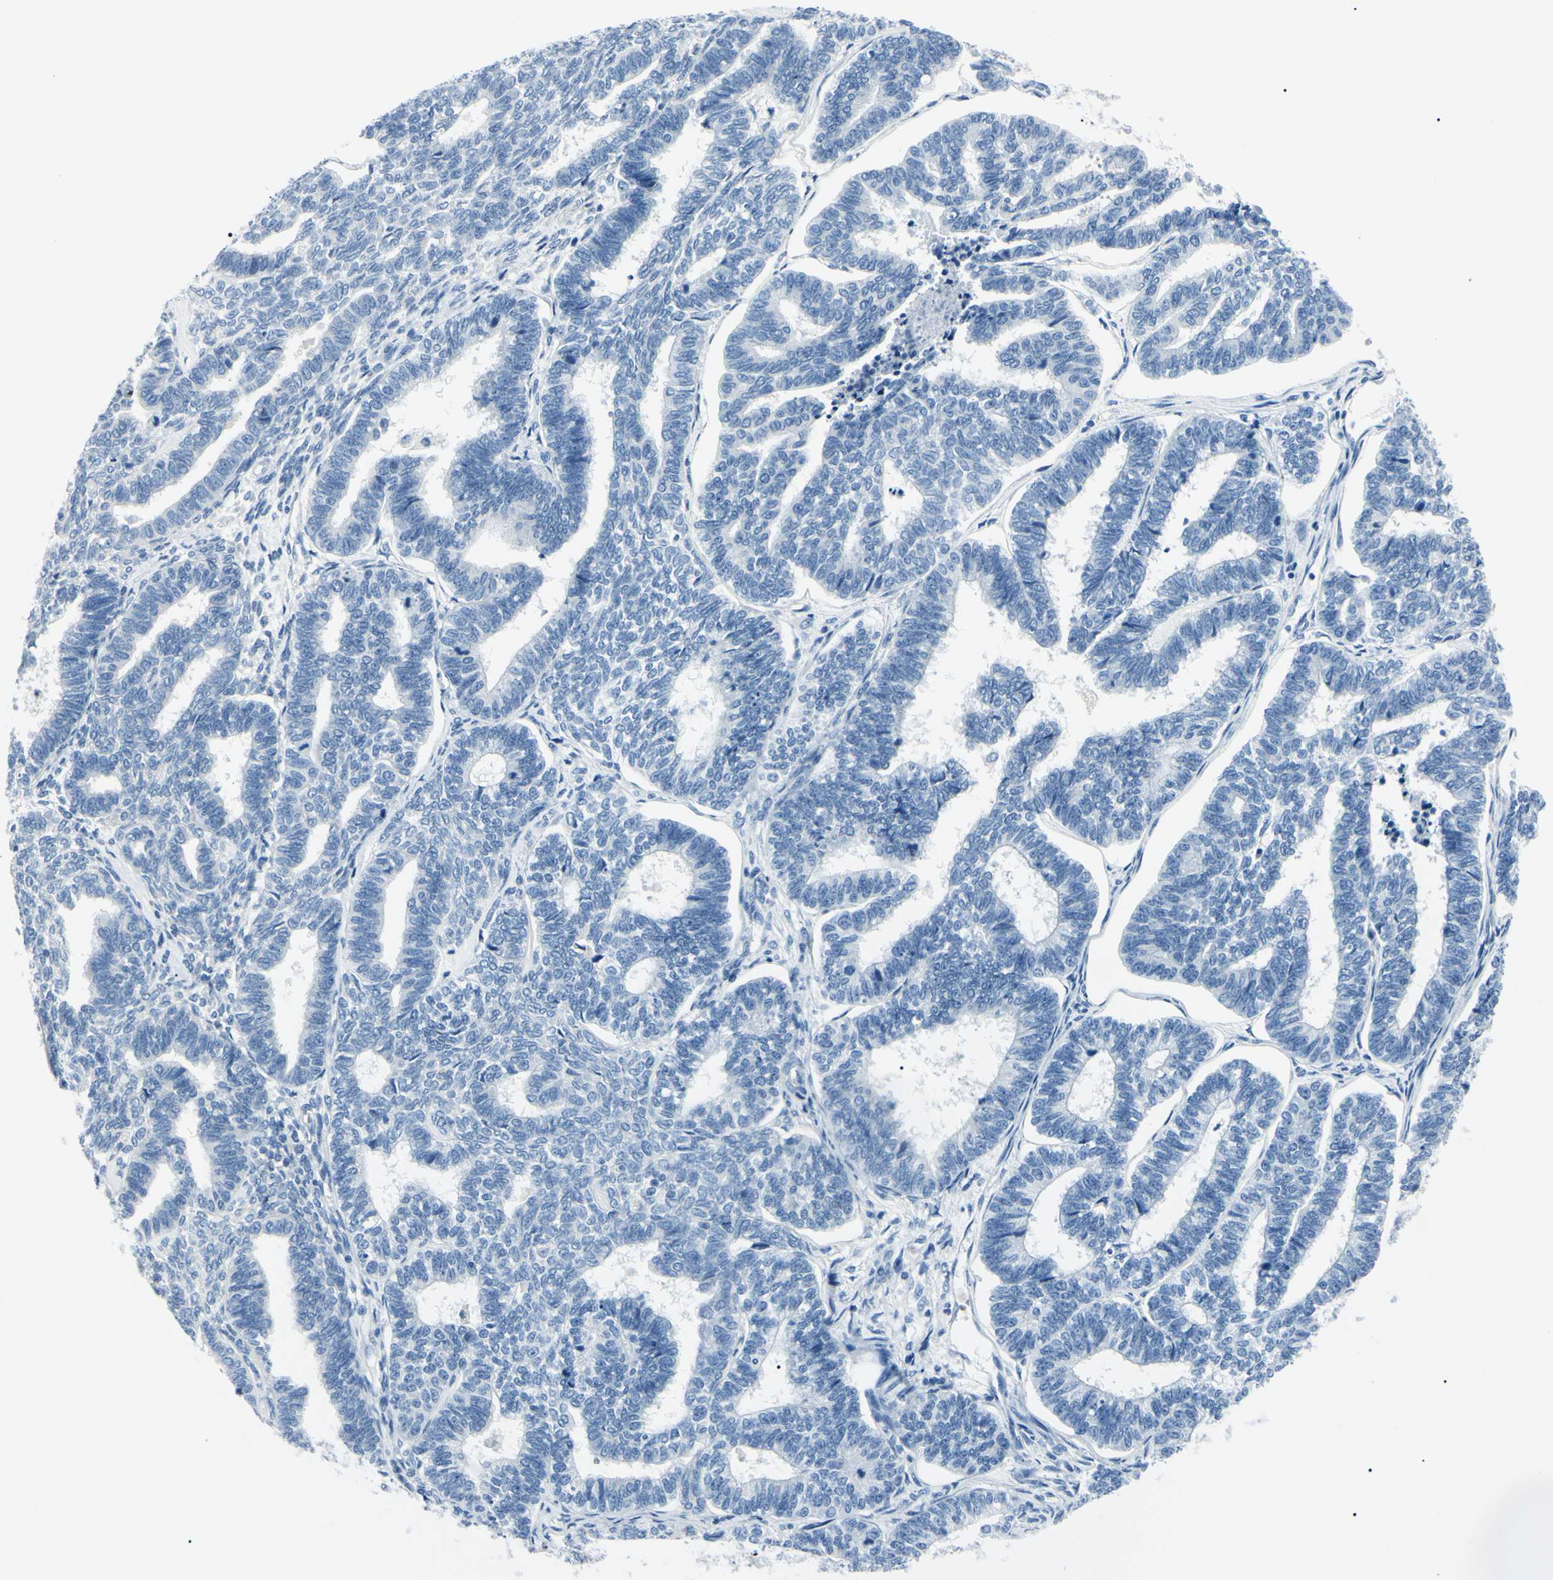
{"staining": {"intensity": "negative", "quantity": "none", "location": "none"}, "tissue": "endometrial cancer", "cell_type": "Tumor cells", "image_type": "cancer", "snomed": [{"axis": "morphology", "description": "Adenocarcinoma, NOS"}, {"axis": "topography", "description": "Endometrium"}], "caption": "Micrograph shows no protein positivity in tumor cells of endometrial cancer (adenocarcinoma) tissue.", "gene": "CA2", "patient": {"sex": "female", "age": 70}}